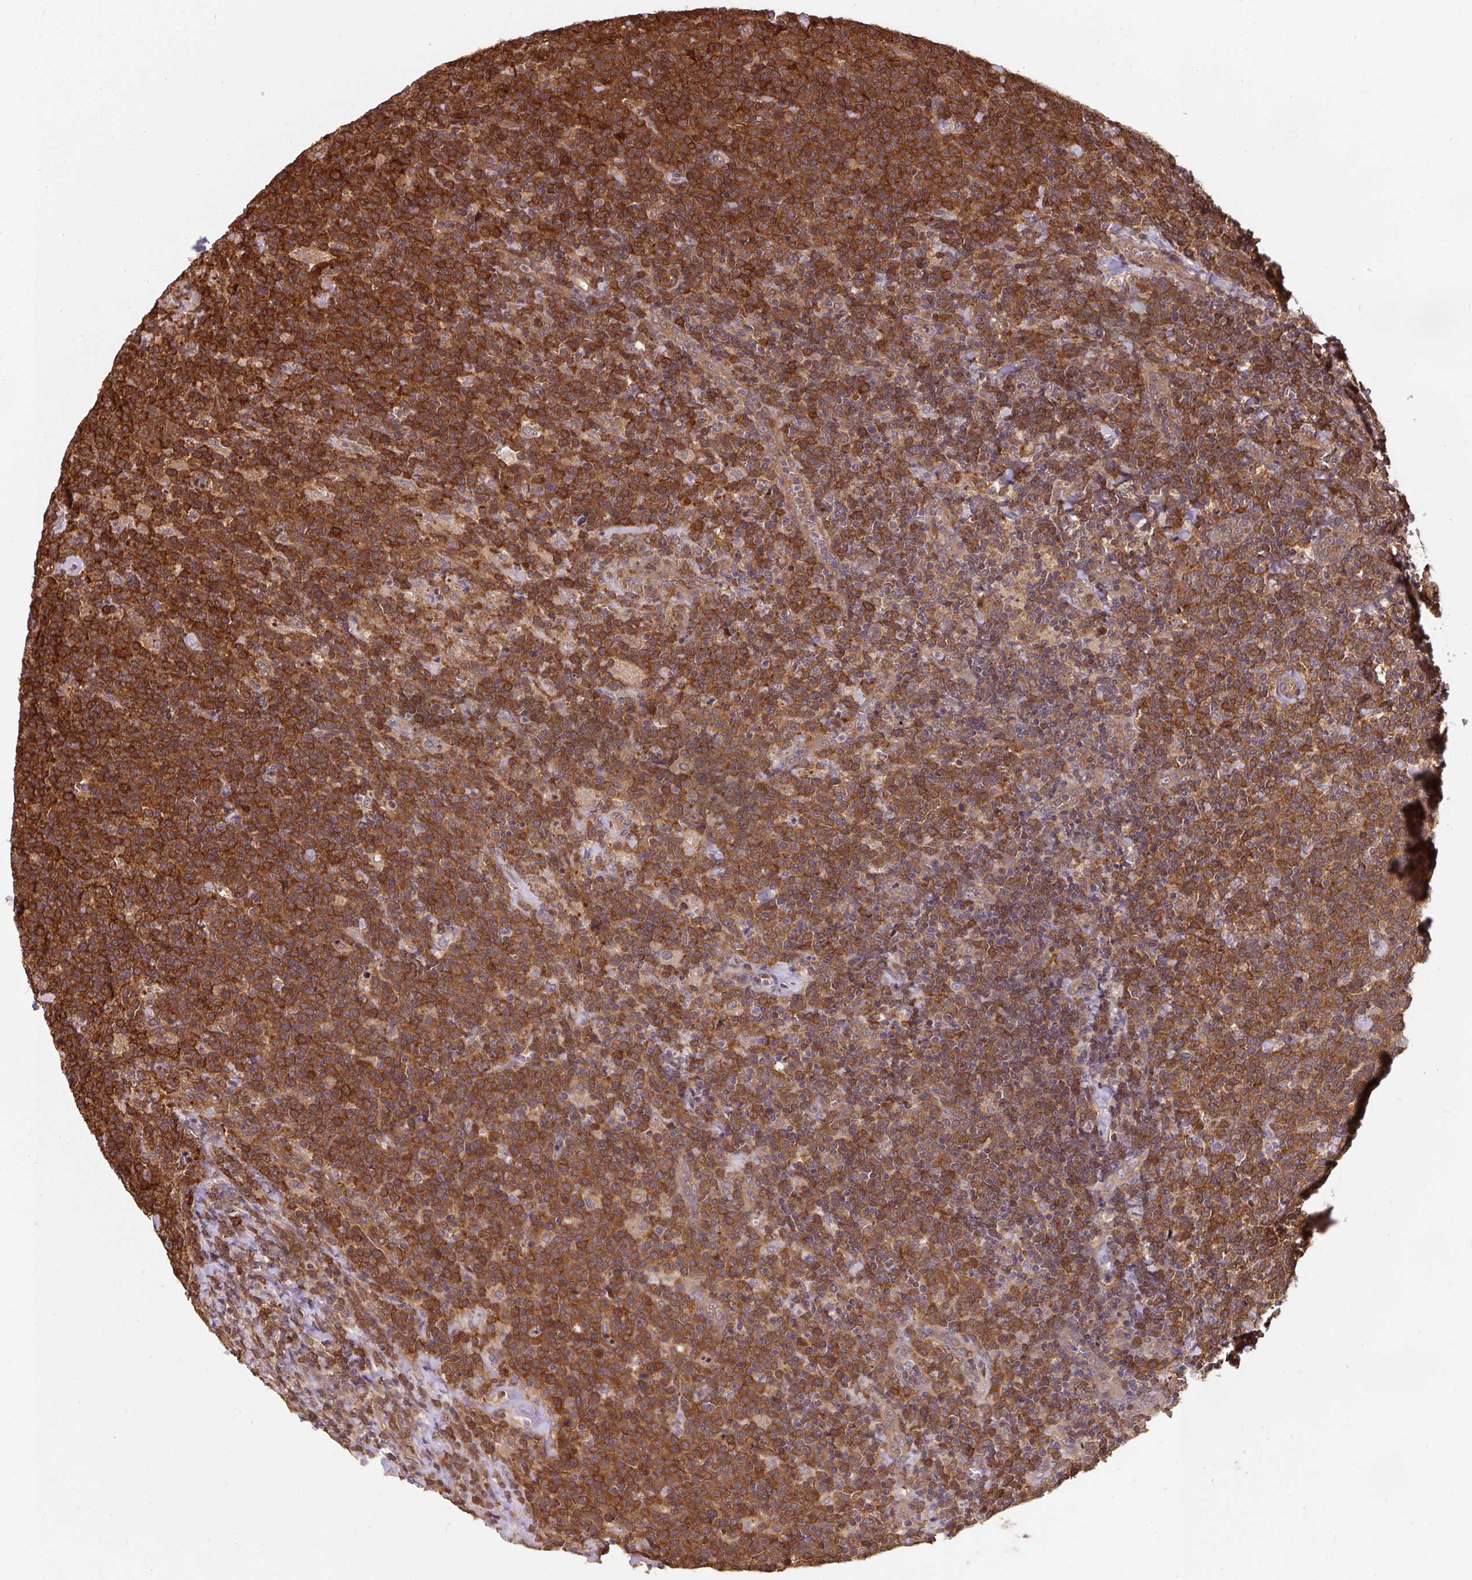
{"staining": {"intensity": "strong", "quantity": ">75%", "location": "cytoplasmic/membranous"}, "tissue": "lymphoma", "cell_type": "Tumor cells", "image_type": "cancer", "snomed": [{"axis": "morphology", "description": "Malignant lymphoma, non-Hodgkin's type, High grade"}, {"axis": "topography", "description": "Lymph node"}], "caption": "A high amount of strong cytoplasmic/membranous staining is appreciated in about >75% of tumor cells in high-grade malignant lymphoma, non-Hodgkin's type tissue.", "gene": "ST13", "patient": {"sex": "male", "age": 61}}